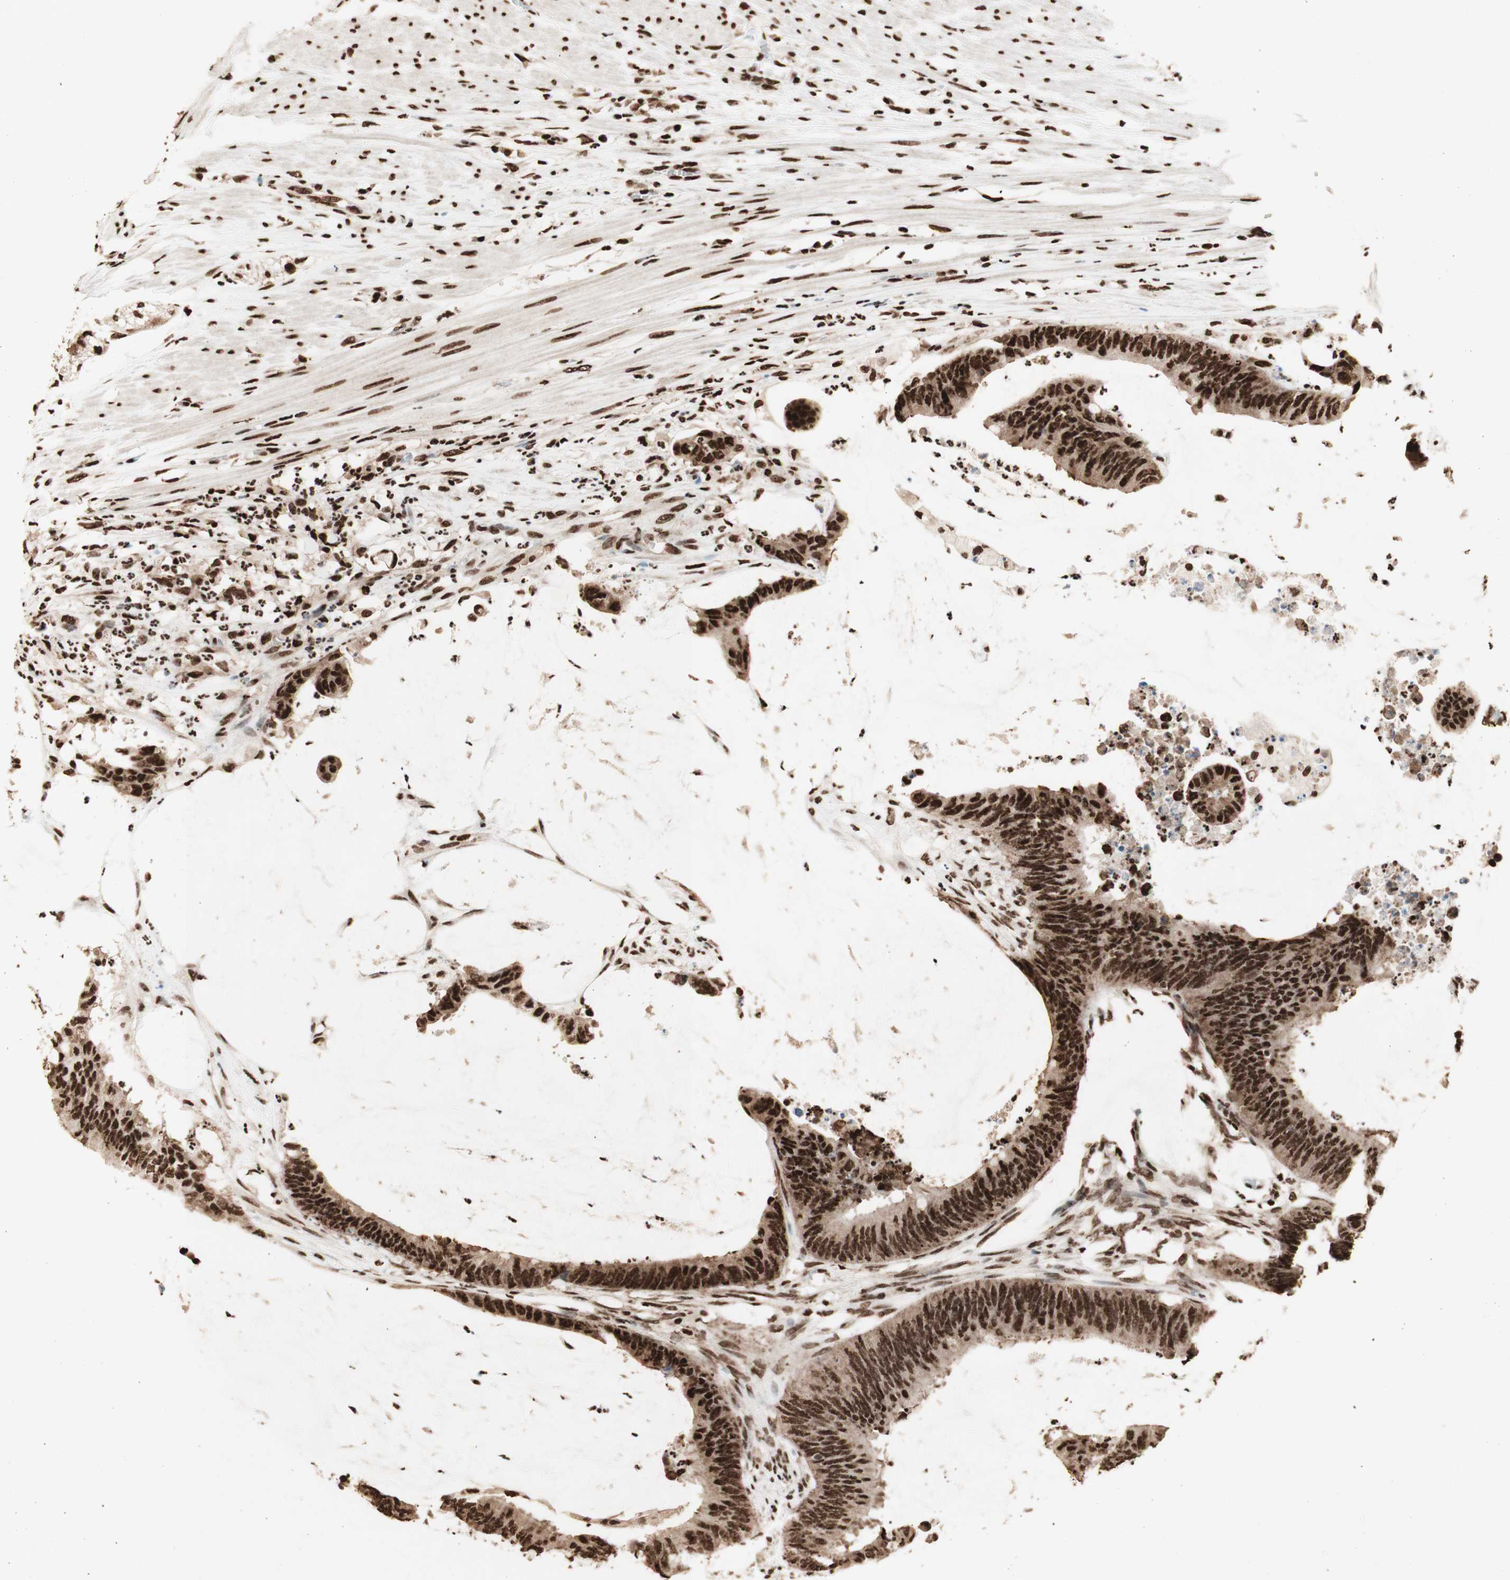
{"staining": {"intensity": "strong", "quantity": ">75%", "location": "cytoplasmic/membranous,nuclear"}, "tissue": "colorectal cancer", "cell_type": "Tumor cells", "image_type": "cancer", "snomed": [{"axis": "morphology", "description": "Adenocarcinoma, NOS"}, {"axis": "topography", "description": "Rectum"}], "caption": "Protein staining reveals strong cytoplasmic/membranous and nuclear staining in approximately >75% of tumor cells in adenocarcinoma (colorectal).", "gene": "HNRNPA2B1", "patient": {"sex": "female", "age": 66}}